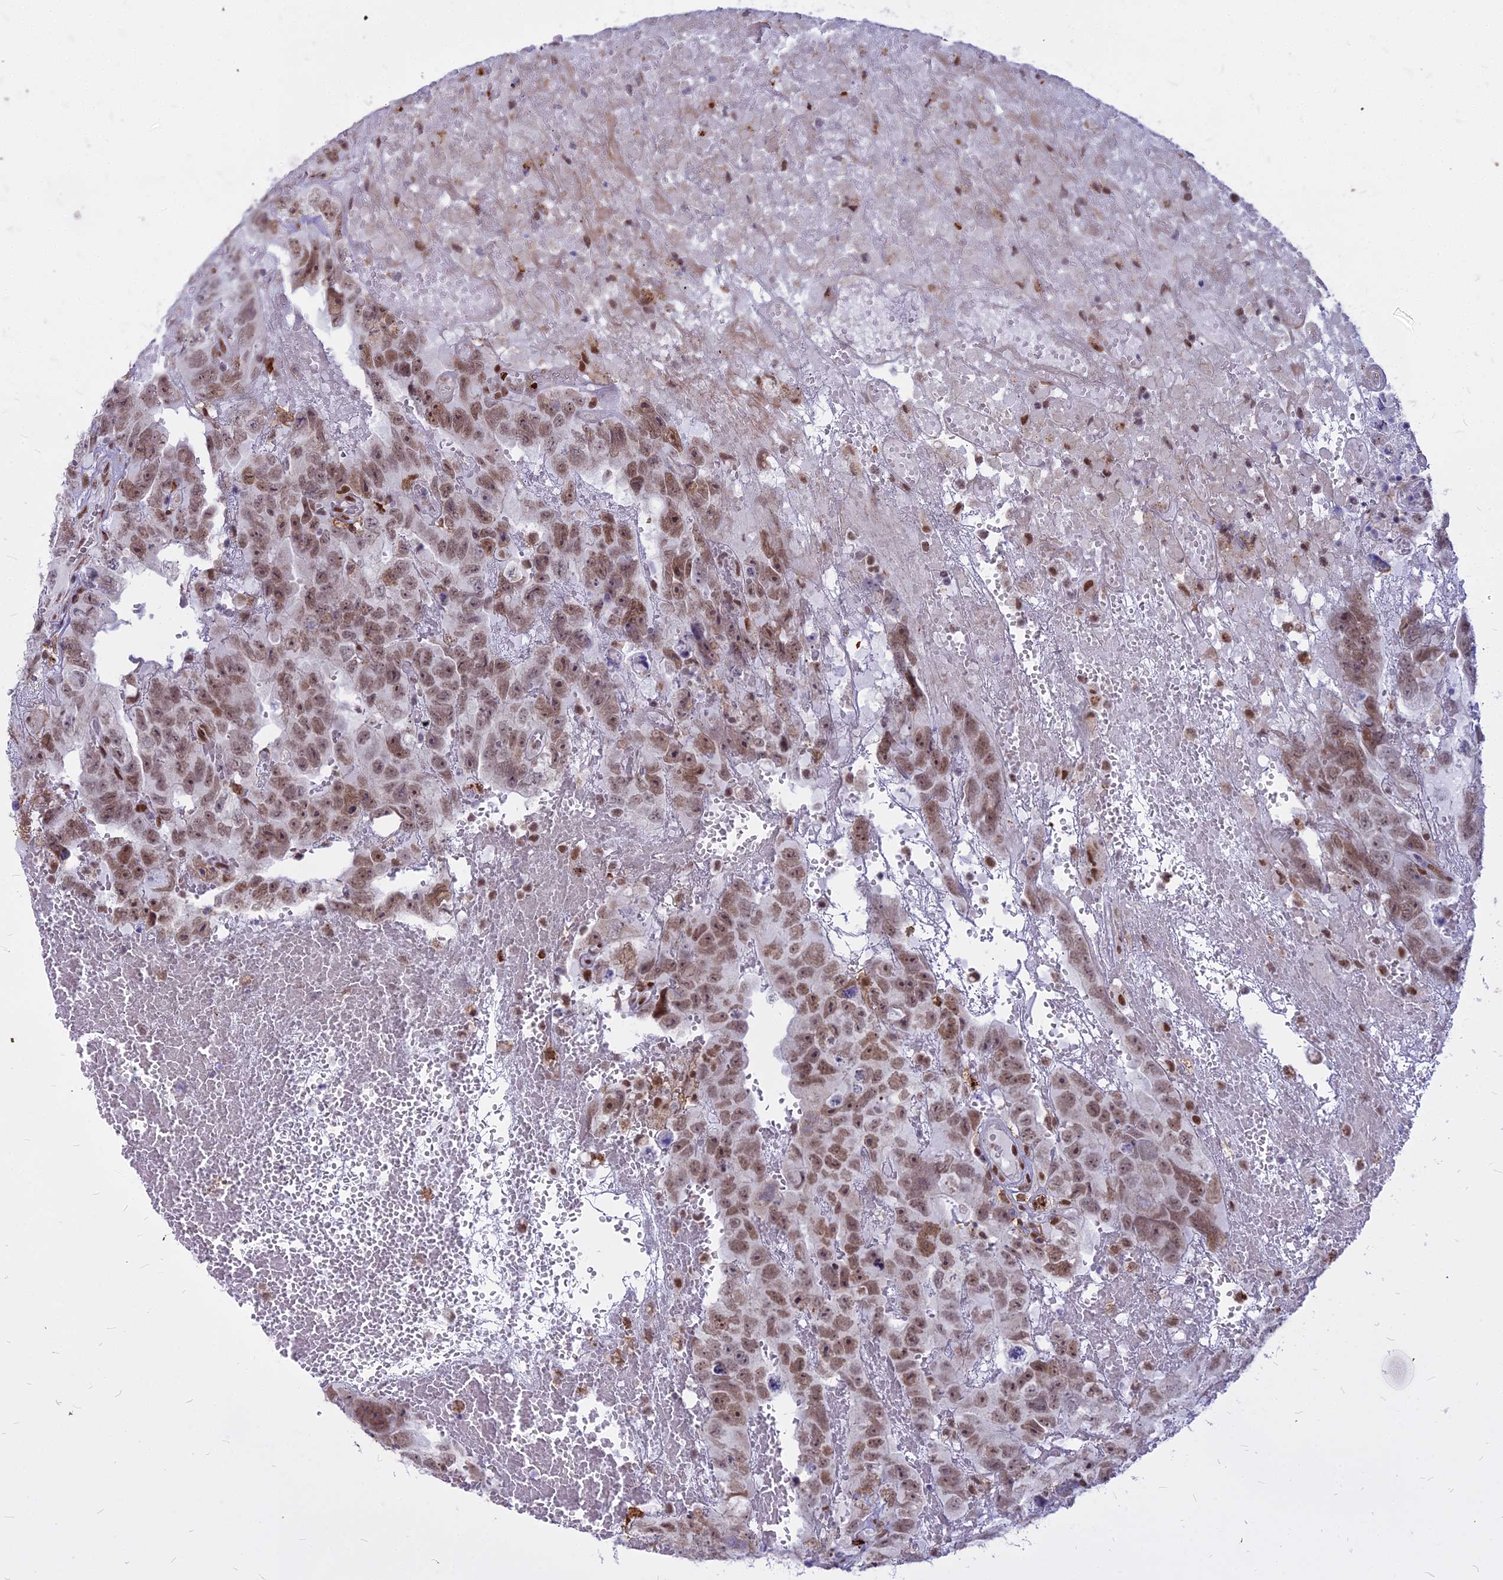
{"staining": {"intensity": "moderate", "quantity": ">75%", "location": "nuclear"}, "tissue": "testis cancer", "cell_type": "Tumor cells", "image_type": "cancer", "snomed": [{"axis": "morphology", "description": "Carcinoma, Embryonal, NOS"}, {"axis": "topography", "description": "Testis"}], "caption": "A brown stain labels moderate nuclear positivity of a protein in human testis embryonal carcinoma tumor cells.", "gene": "ALG10", "patient": {"sex": "male", "age": 45}}